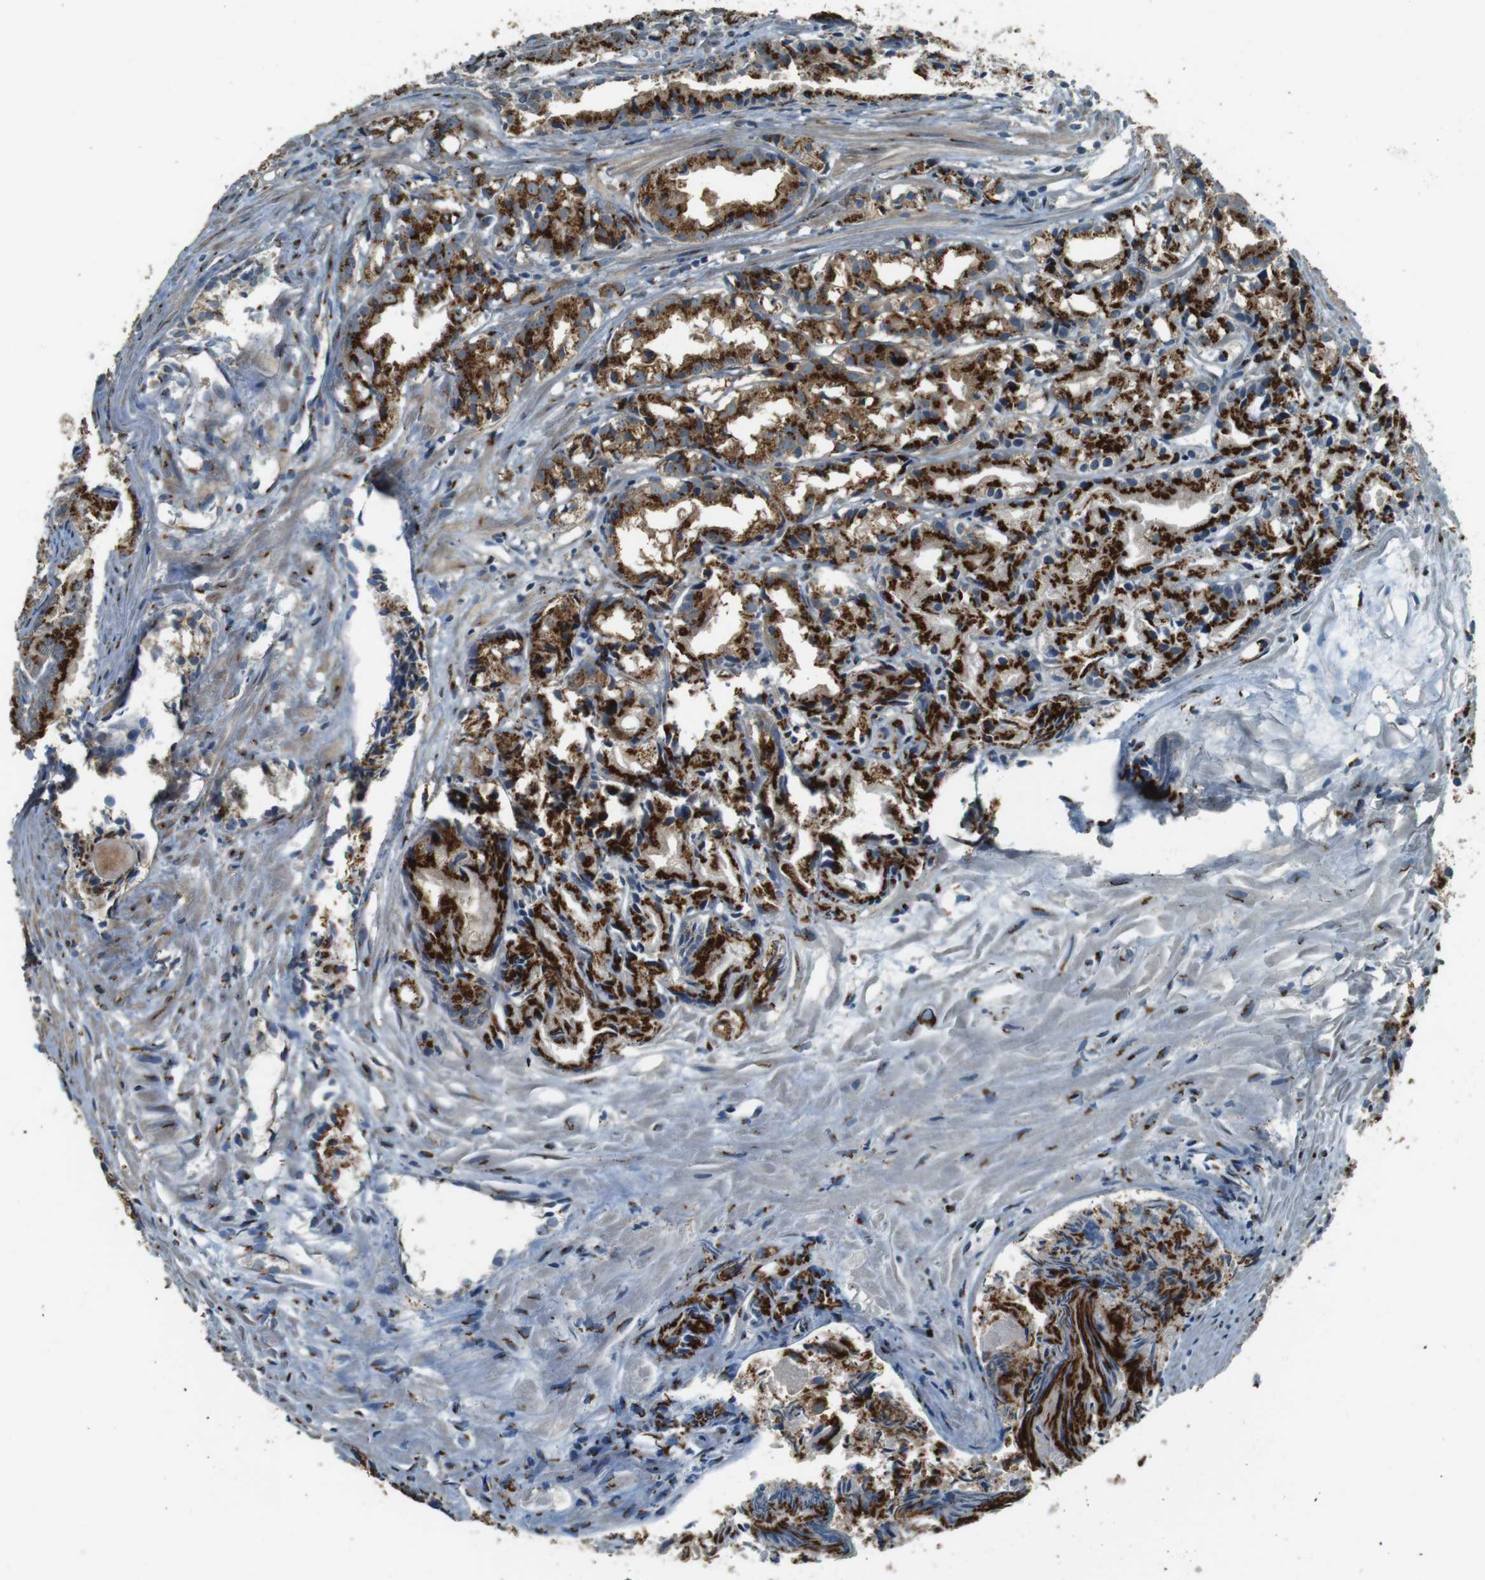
{"staining": {"intensity": "strong", "quantity": ">75%", "location": "cytoplasmic/membranous"}, "tissue": "prostate cancer", "cell_type": "Tumor cells", "image_type": "cancer", "snomed": [{"axis": "morphology", "description": "Adenocarcinoma, Low grade"}, {"axis": "topography", "description": "Prostate"}], "caption": "Prostate low-grade adenocarcinoma stained with DAB IHC reveals high levels of strong cytoplasmic/membranous positivity in about >75% of tumor cells.", "gene": "TMEM115", "patient": {"sex": "male", "age": 72}}